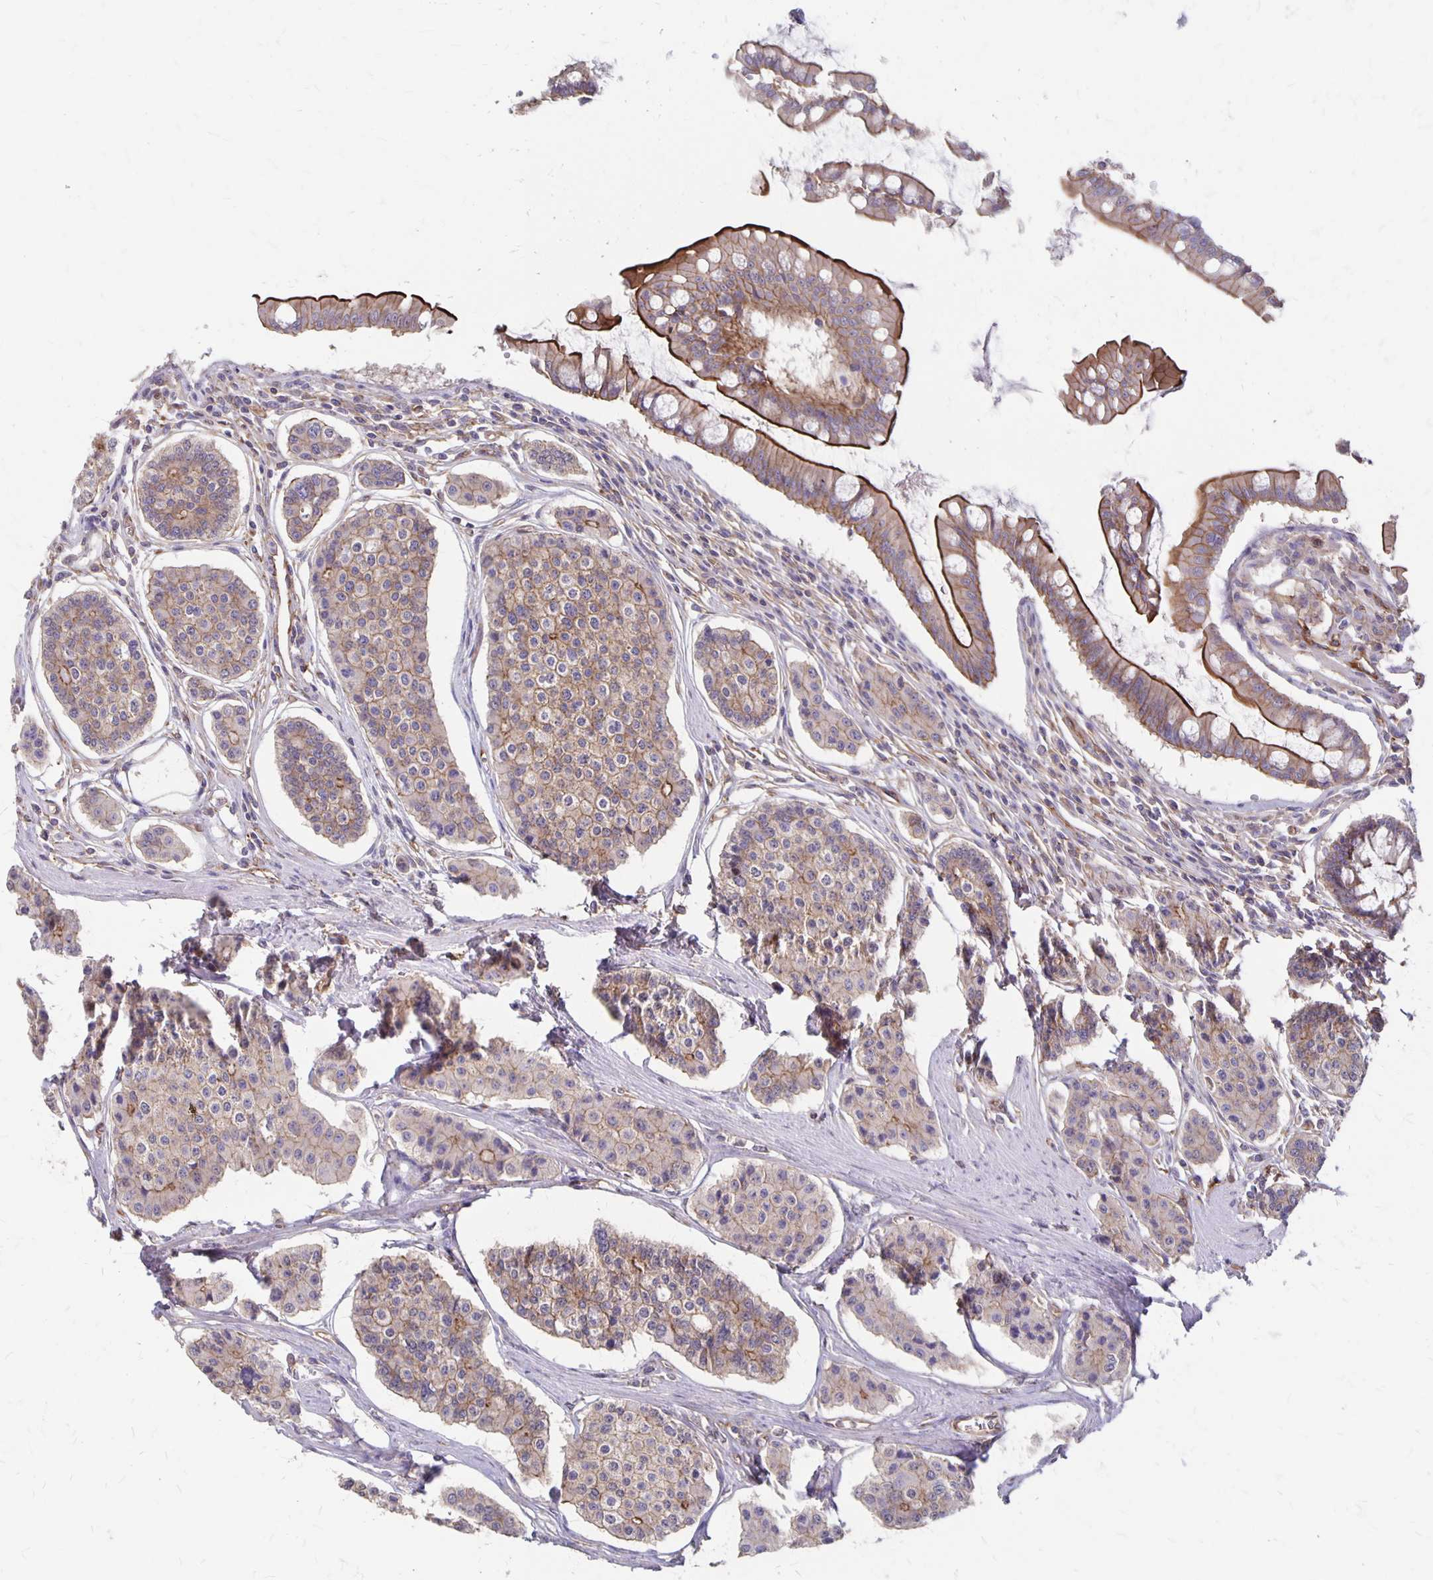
{"staining": {"intensity": "weak", "quantity": "25%-75%", "location": "cytoplasmic/membranous"}, "tissue": "carcinoid", "cell_type": "Tumor cells", "image_type": "cancer", "snomed": [{"axis": "morphology", "description": "Carcinoid, malignant, NOS"}, {"axis": "topography", "description": "Small intestine"}], "caption": "Immunohistochemical staining of carcinoid shows weak cytoplasmic/membranous protein expression in about 25%-75% of tumor cells.", "gene": "PPP1R3E", "patient": {"sex": "female", "age": 65}}